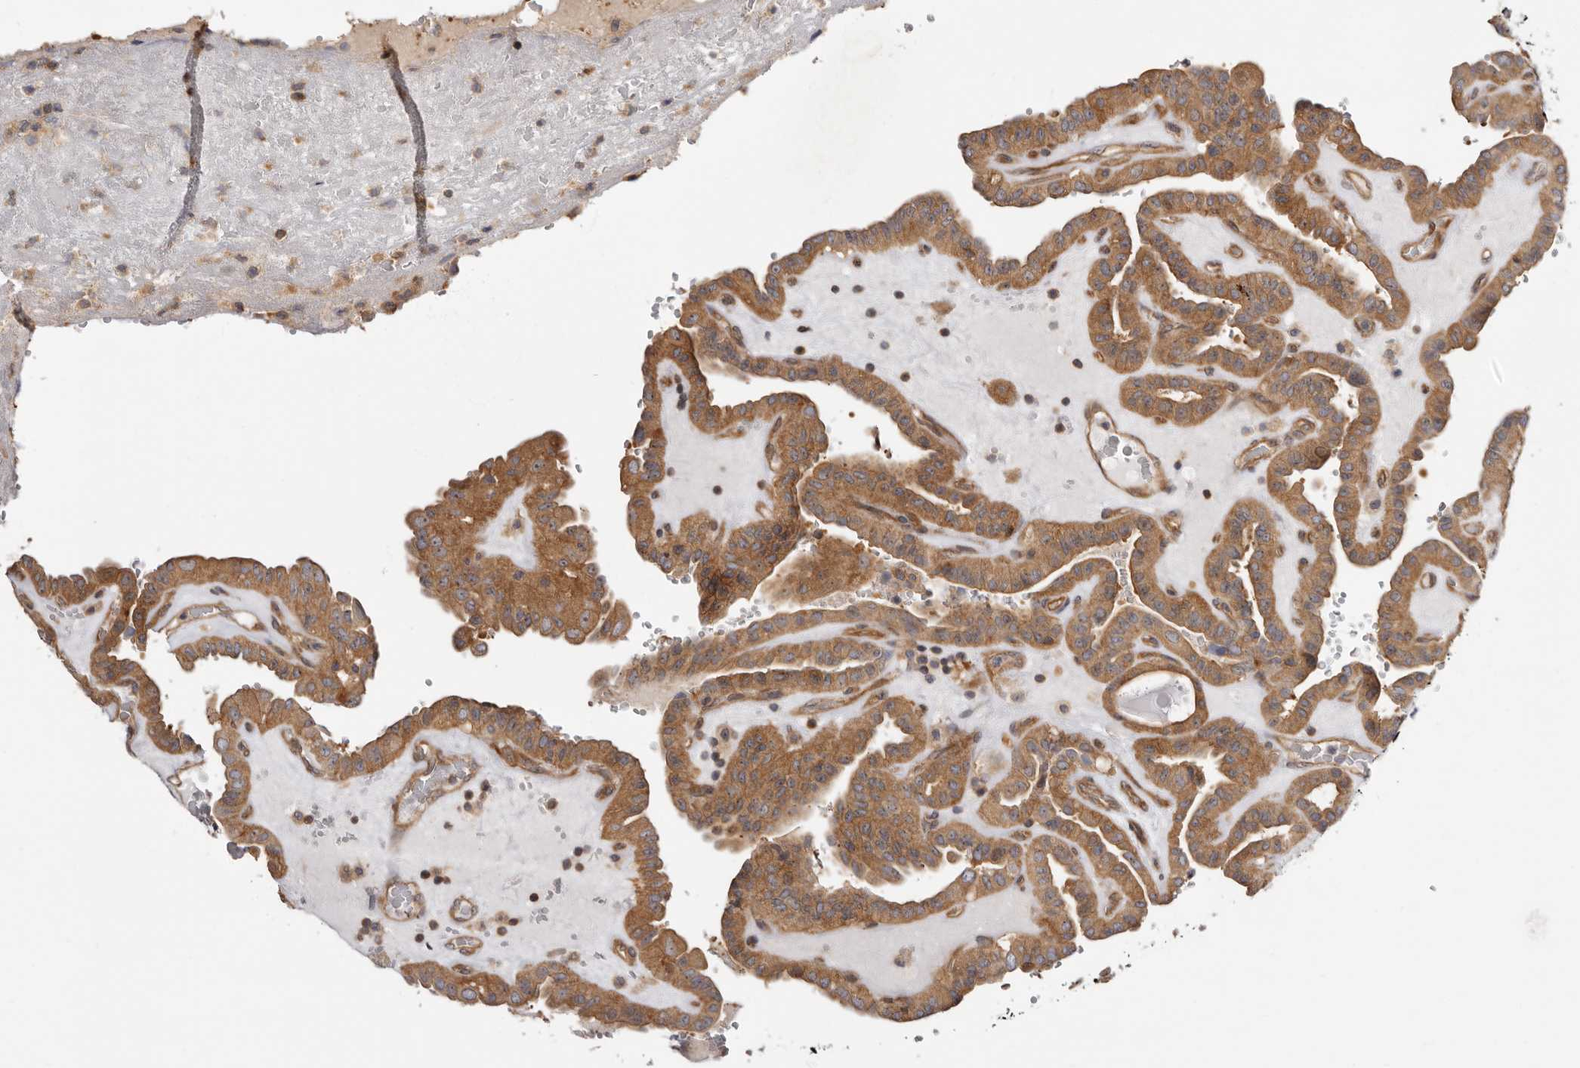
{"staining": {"intensity": "moderate", "quantity": ">75%", "location": "cytoplasmic/membranous,nuclear"}, "tissue": "thyroid cancer", "cell_type": "Tumor cells", "image_type": "cancer", "snomed": [{"axis": "morphology", "description": "Papillary adenocarcinoma, NOS"}, {"axis": "topography", "description": "Thyroid gland"}], "caption": "An image of human thyroid papillary adenocarcinoma stained for a protein reveals moderate cytoplasmic/membranous and nuclear brown staining in tumor cells.", "gene": "PANK4", "patient": {"sex": "male", "age": 77}}